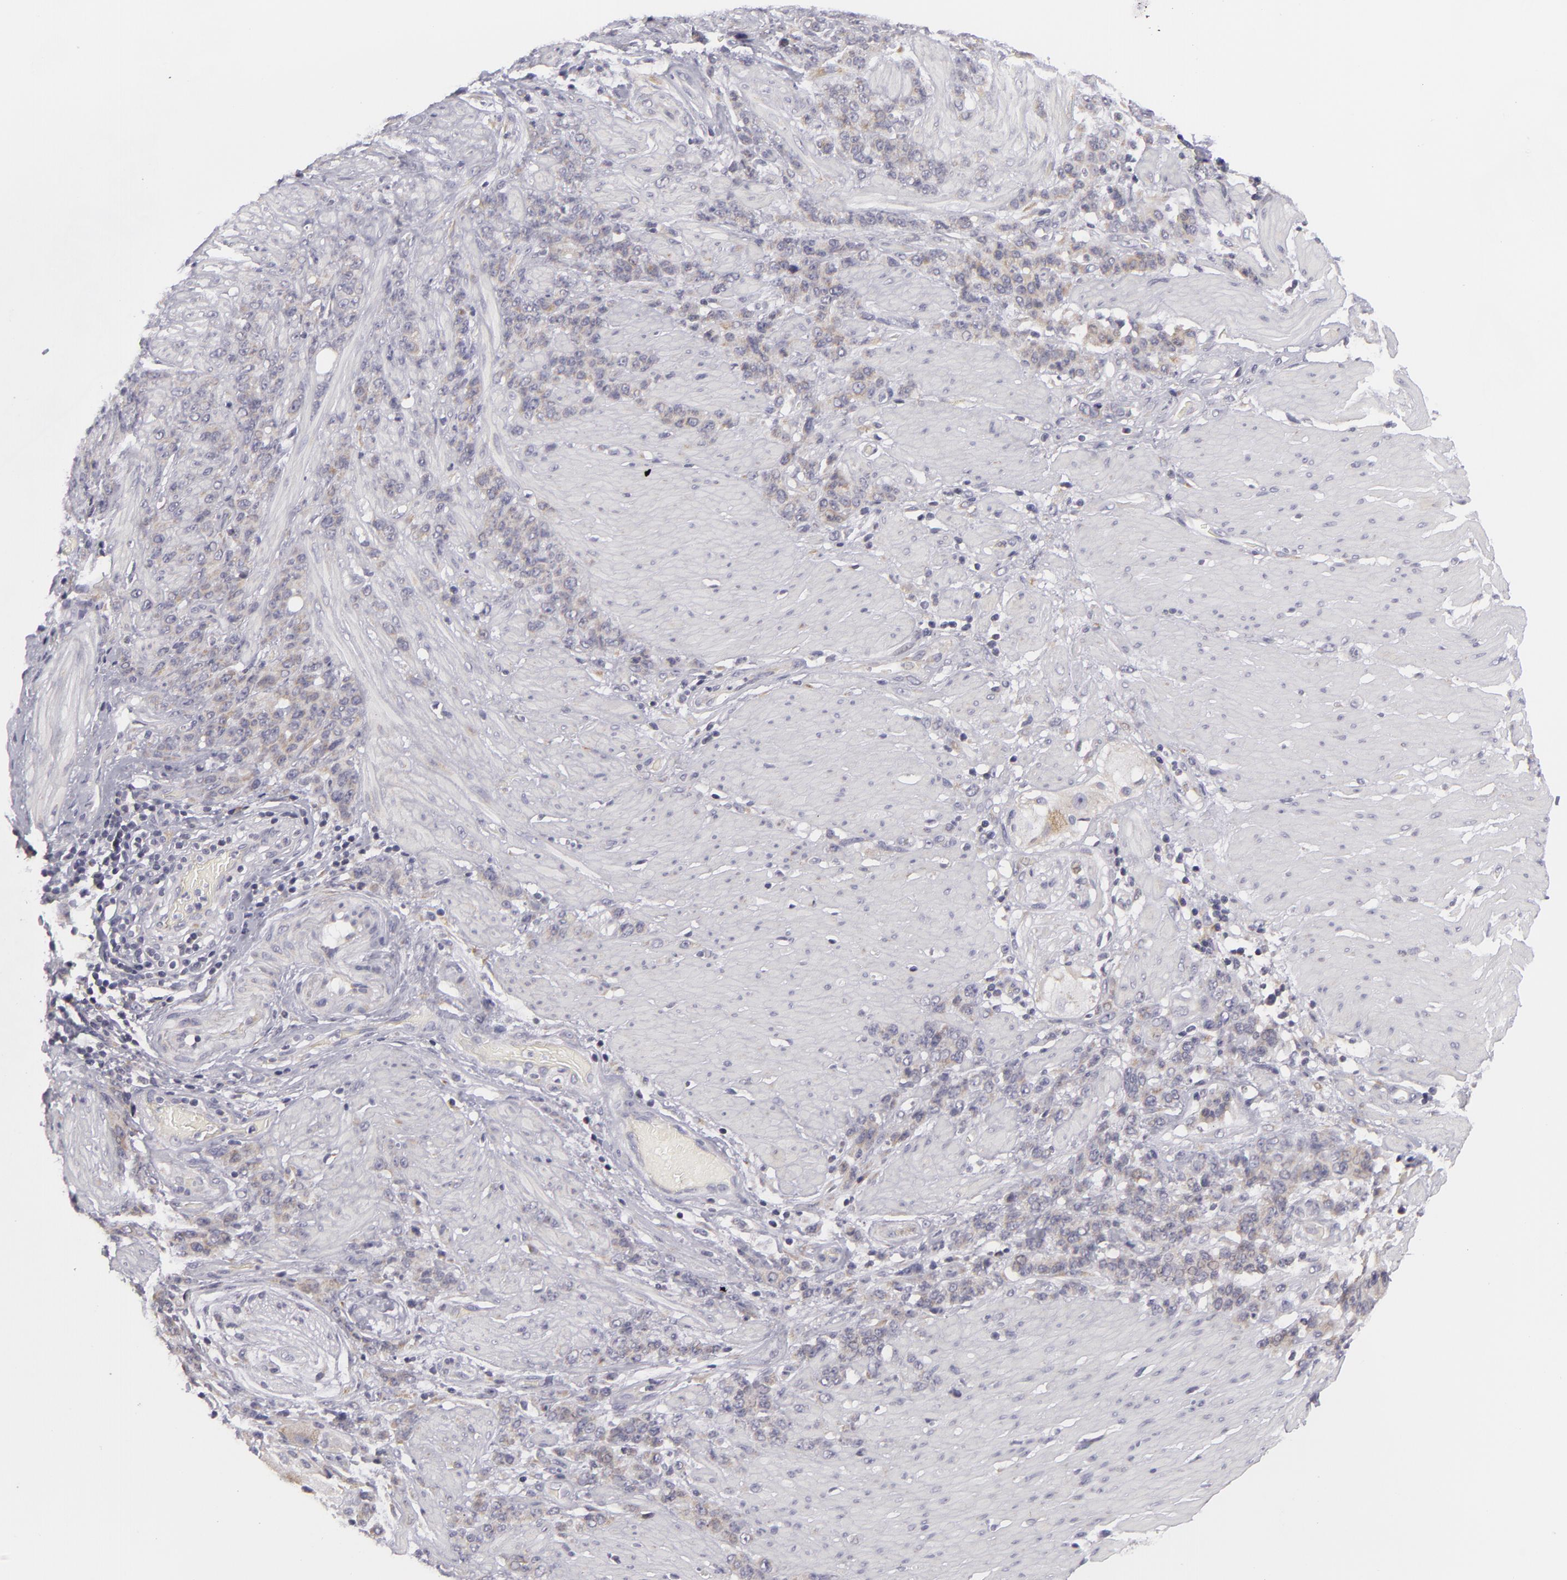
{"staining": {"intensity": "weak", "quantity": "25%-75%", "location": "cytoplasmic/membranous"}, "tissue": "stomach cancer", "cell_type": "Tumor cells", "image_type": "cancer", "snomed": [{"axis": "morphology", "description": "Adenocarcinoma, NOS"}, {"axis": "topography", "description": "Stomach, lower"}], "caption": "Protein staining of stomach adenocarcinoma tissue demonstrates weak cytoplasmic/membranous staining in about 25%-75% of tumor cells.", "gene": "ATP2B3", "patient": {"sex": "male", "age": 88}}